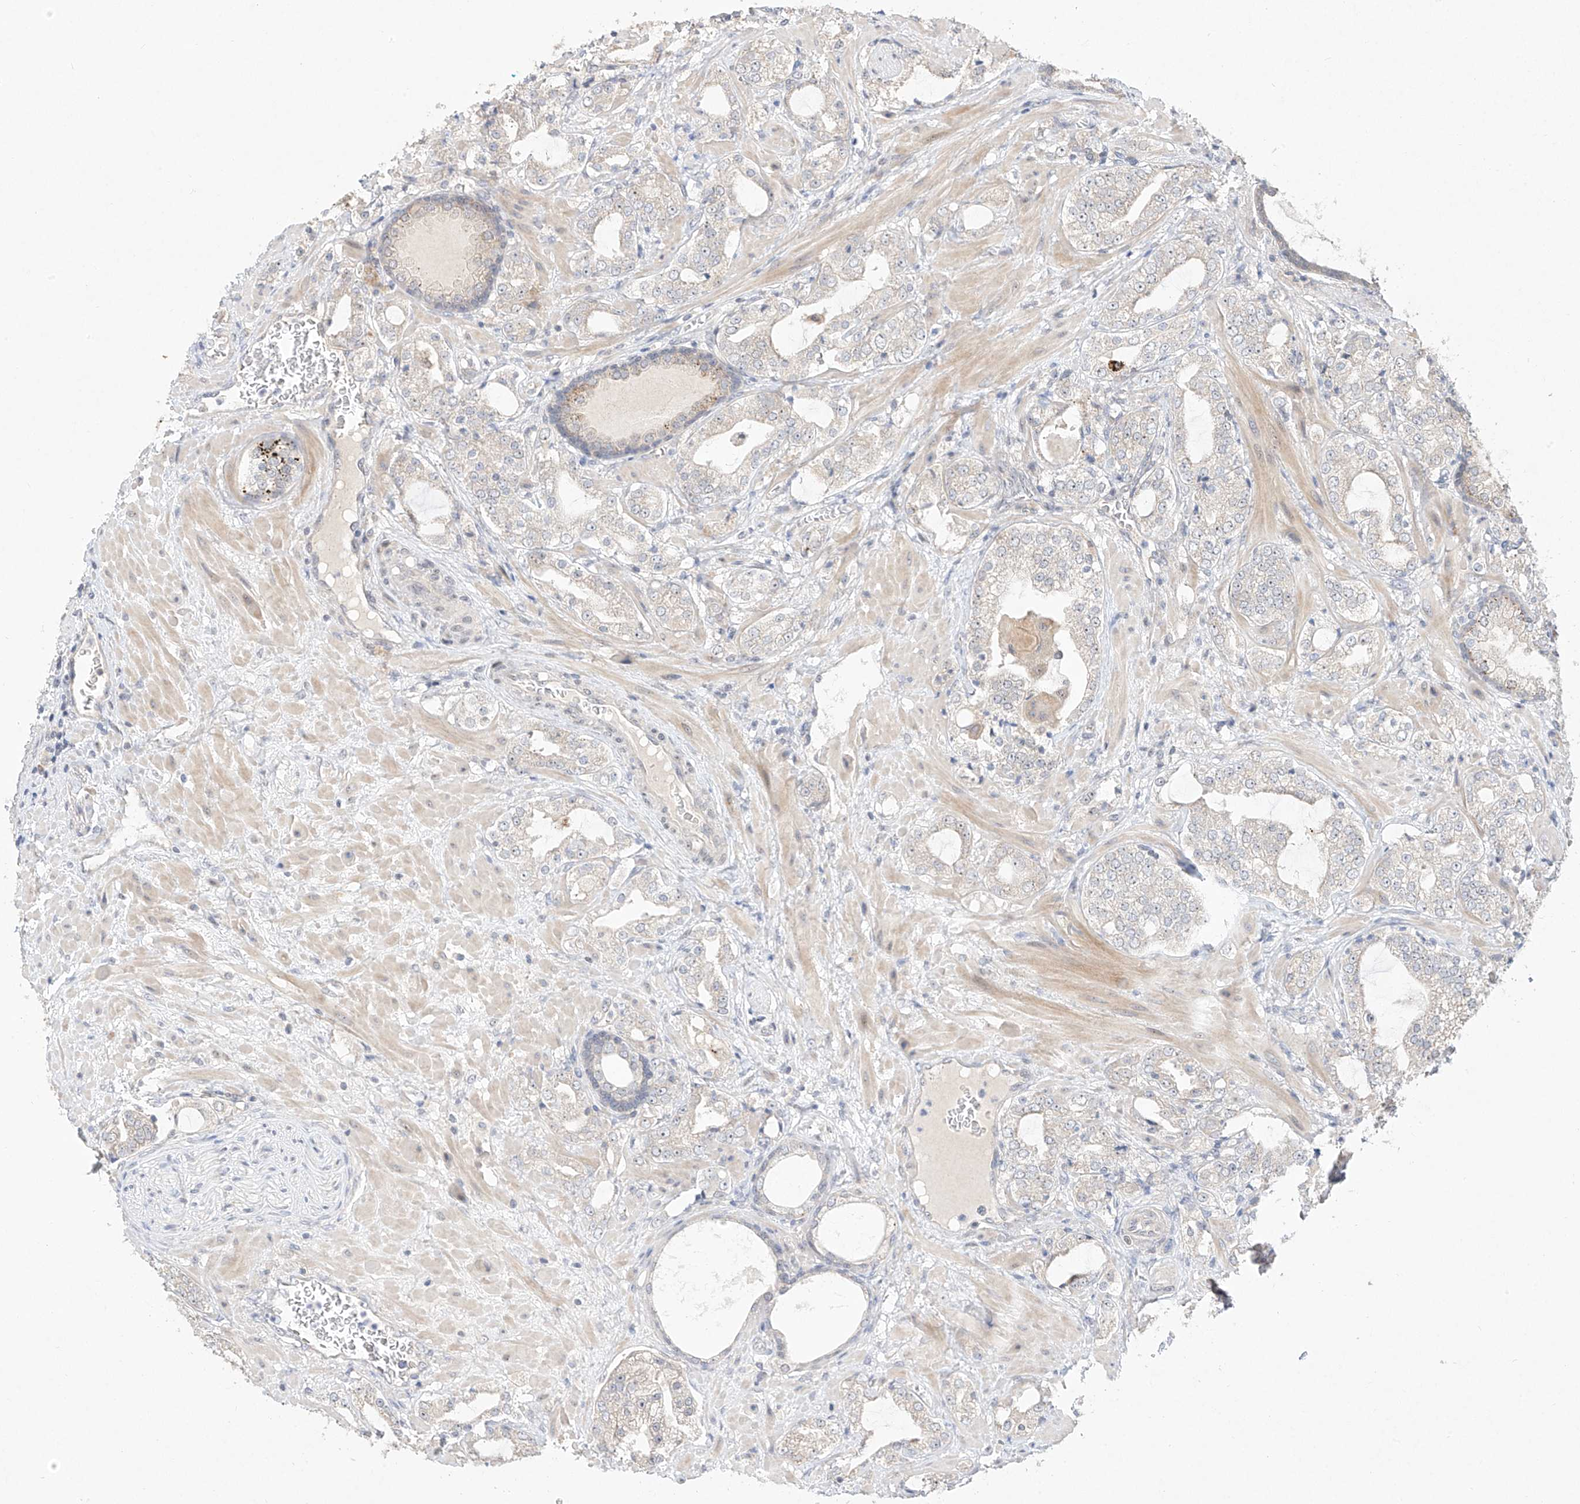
{"staining": {"intensity": "negative", "quantity": "none", "location": "none"}, "tissue": "prostate cancer", "cell_type": "Tumor cells", "image_type": "cancer", "snomed": [{"axis": "morphology", "description": "Adenocarcinoma, High grade"}, {"axis": "topography", "description": "Prostate"}], "caption": "DAB immunohistochemical staining of prostate cancer demonstrates no significant expression in tumor cells.", "gene": "TASP1", "patient": {"sex": "male", "age": 64}}